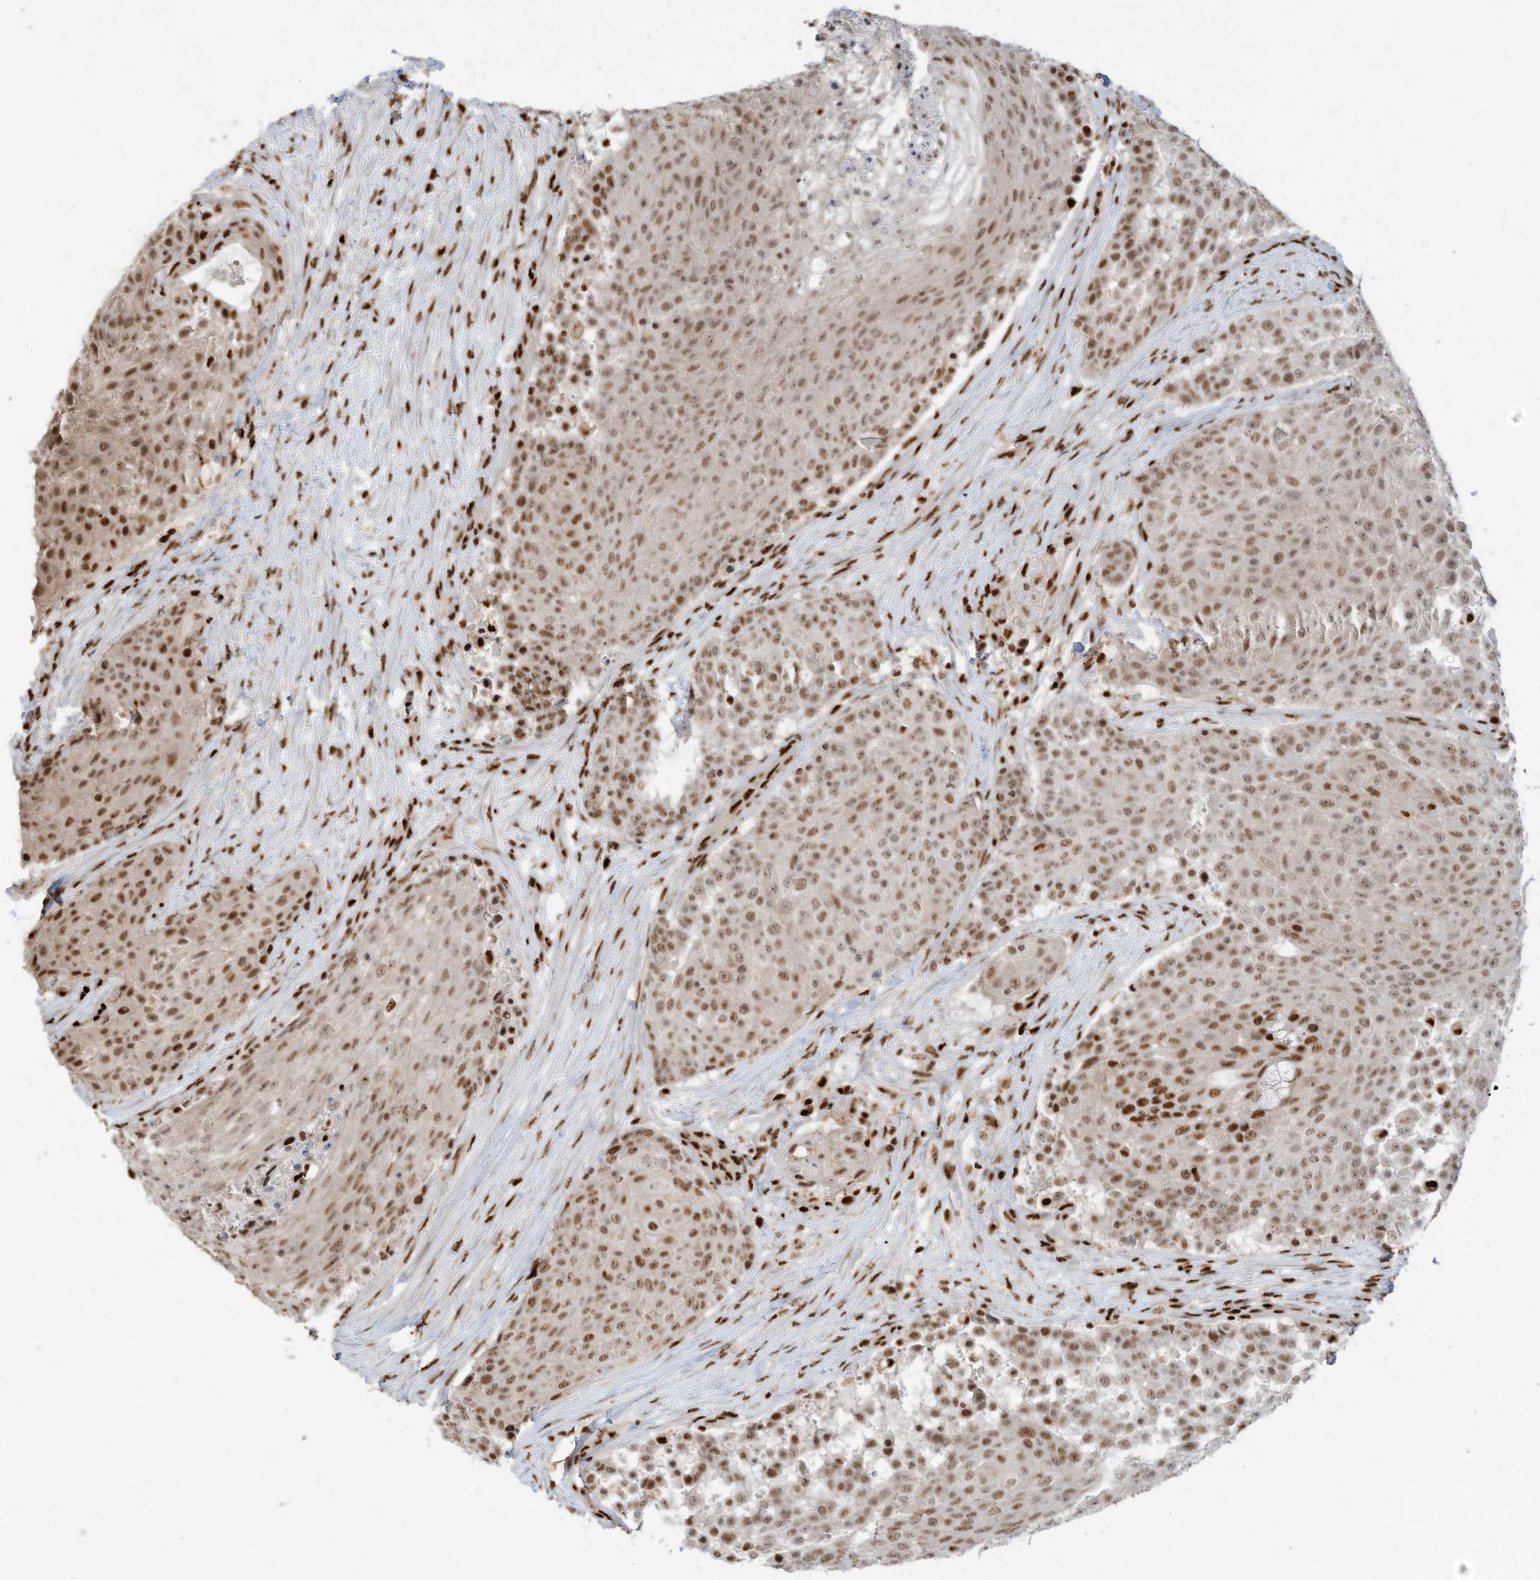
{"staining": {"intensity": "moderate", "quantity": ">75%", "location": "nuclear"}, "tissue": "urothelial cancer", "cell_type": "Tumor cells", "image_type": "cancer", "snomed": [{"axis": "morphology", "description": "Urothelial carcinoma, High grade"}, {"axis": "topography", "description": "Urinary bladder"}], "caption": "A micrograph showing moderate nuclear positivity in about >75% of tumor cells in urothelial cancer, as visualized by brown immunohistochemical staining.", "gene": "SAMD15", "patient": {"sex": "female", "age": 63}}